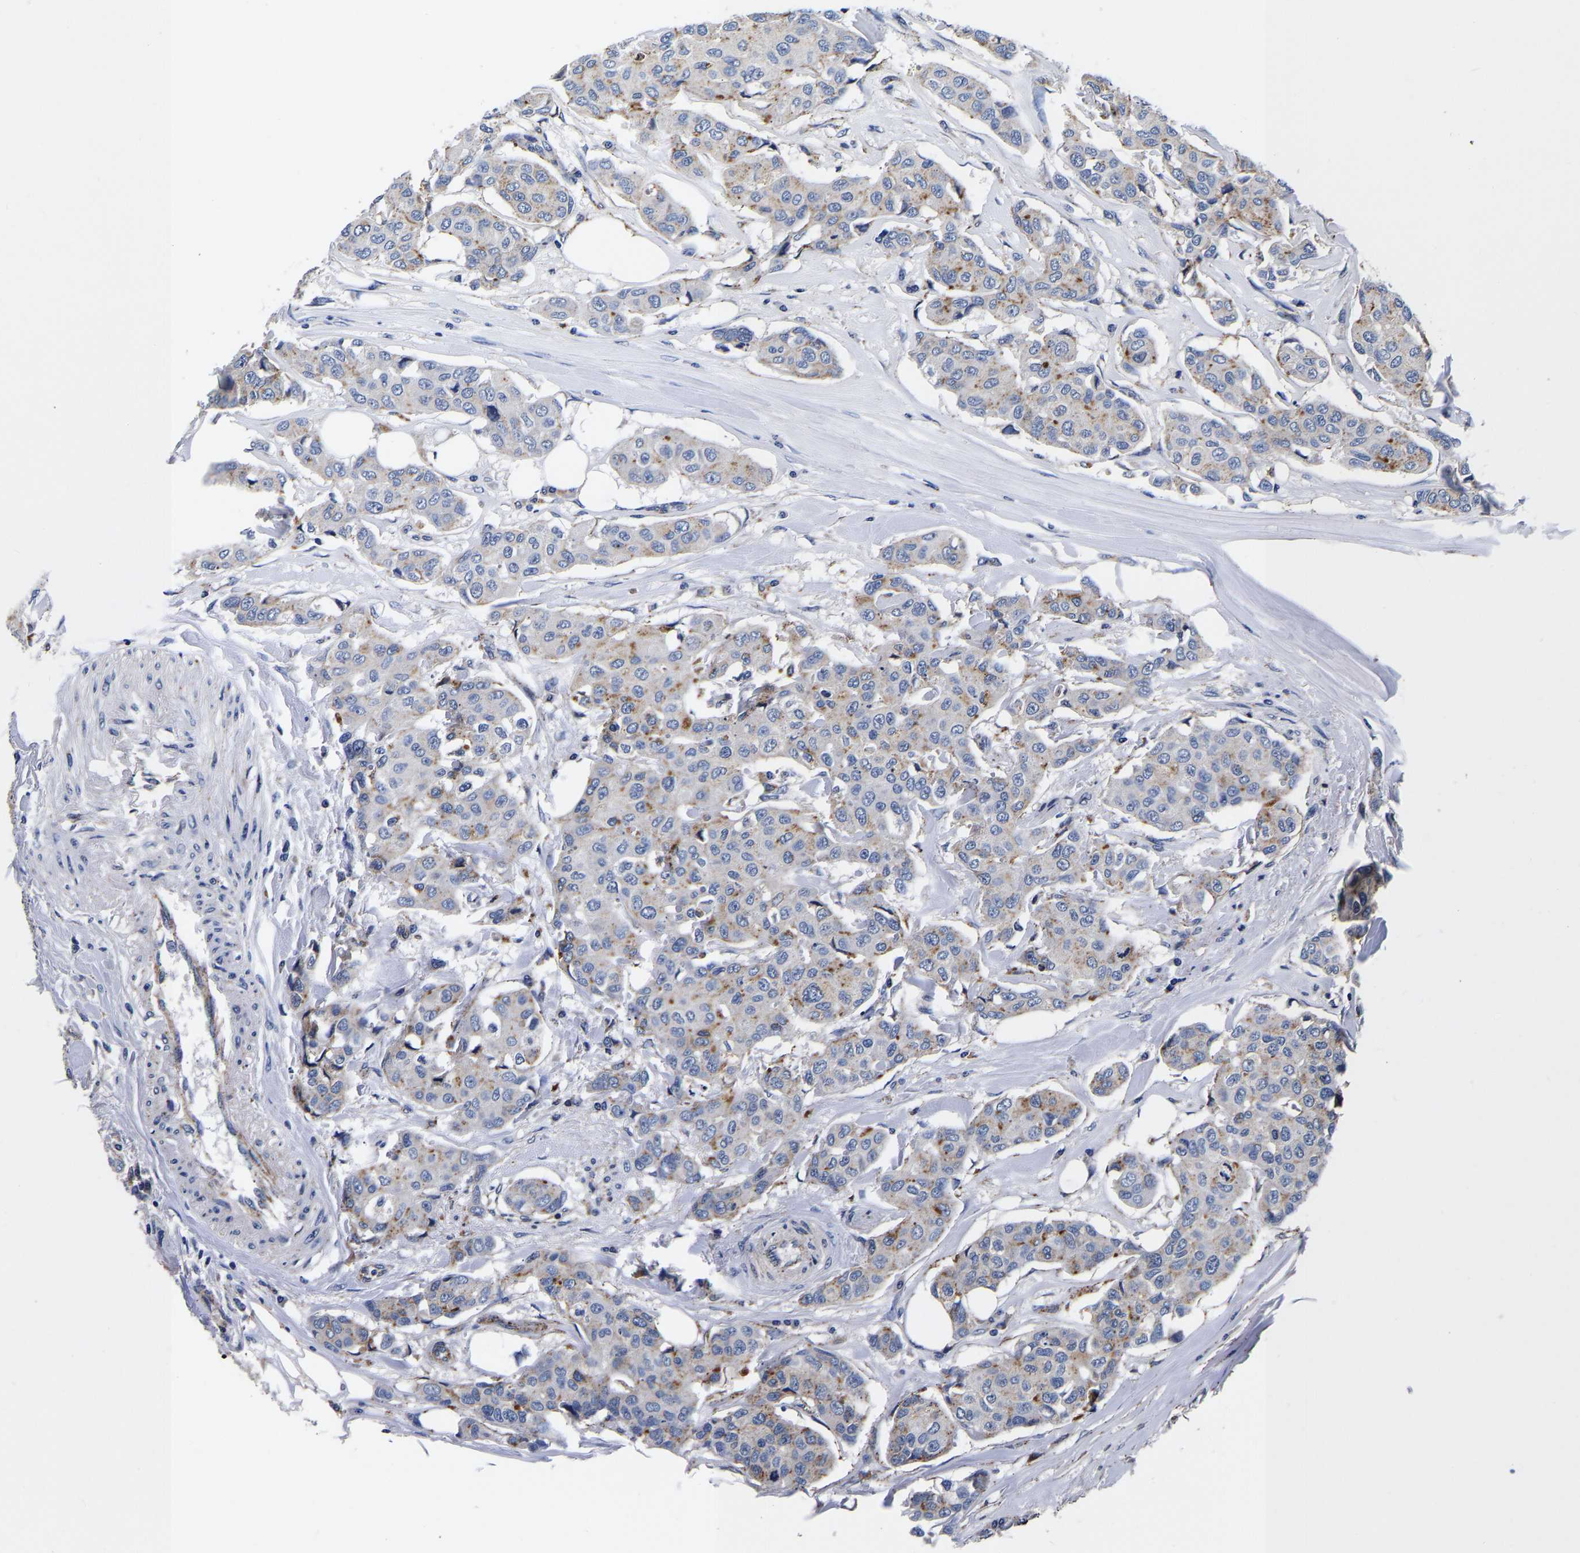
{"staining": {"intensity": "moderate", "quantity": "<25%", "location": "cytoplasmic/membranous"}, "tissue": "breast cancer", "cell_type": "Tumor cells", "image_type": "cancer", "snomed": [{"axis": "morphology", "description": "Duct carcinoma"}, {"axis": "topography", "description": "Breast"}], "caption": "Immunohistochemical staining of breast cancer (invasive ductal carcinoma) demonstrates moderate cytoplasmic/membranous protein staining in about <25% of tumor cells.", "gene": "GRN", "patient": {"sex": "female", "age": 80}}